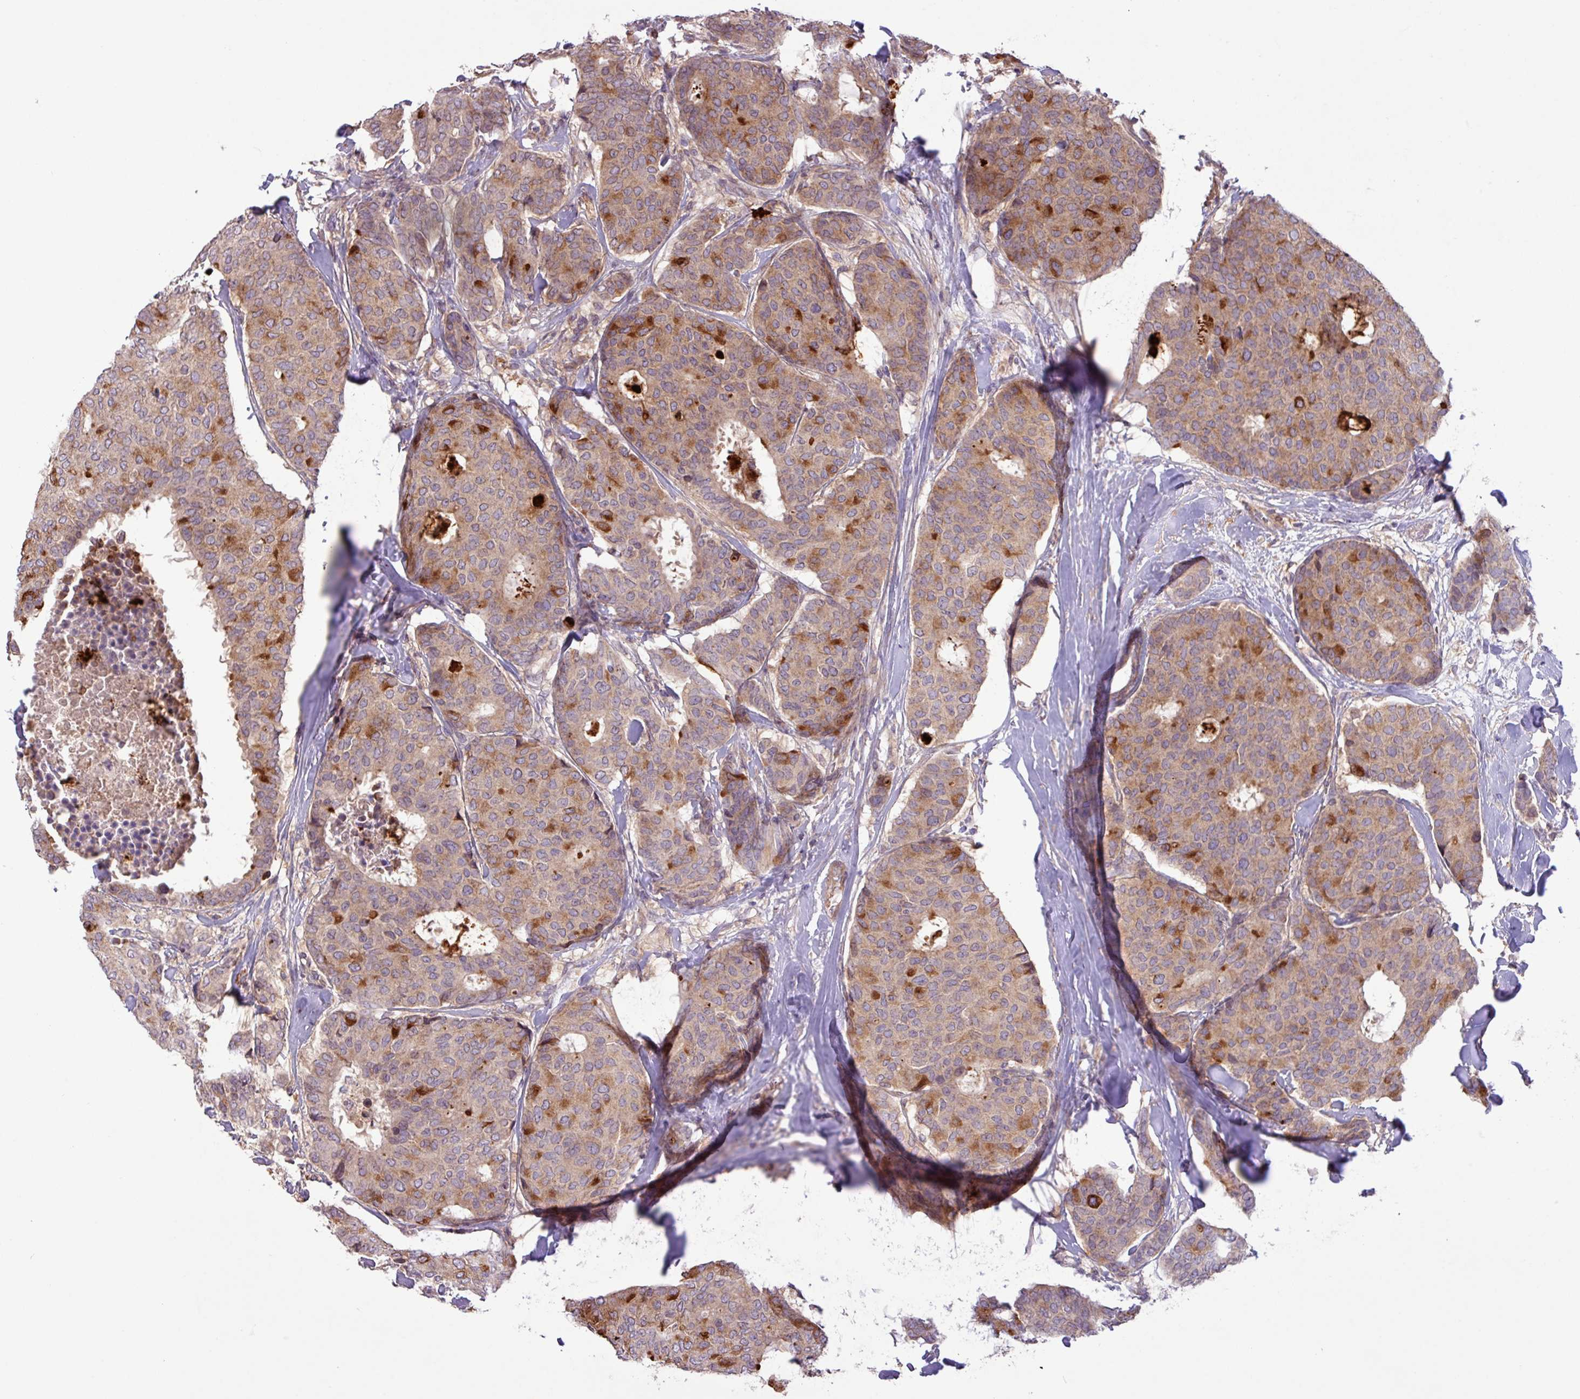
{"staining": {"intensity": "moderate", "quantity": ">75%", "location": "cytoplasmic/membranous"}, "tissue": "breast cancer", "cell_type": "Tumor cells", "image_type": "cancer", "snomed": [{"axis": "morphology", "description": "Duct carcinoma"}, {"axis": "topography", "description": "Breast"}], "caption": "Protein expression analysis of intraductal carcinoma (breast) demonstrates moderate cytoplasmic/membranous staining in about >75% of tumor cells.", "gene": "ARHGEF25", "patient": {"sex": "female", "age": 75}}